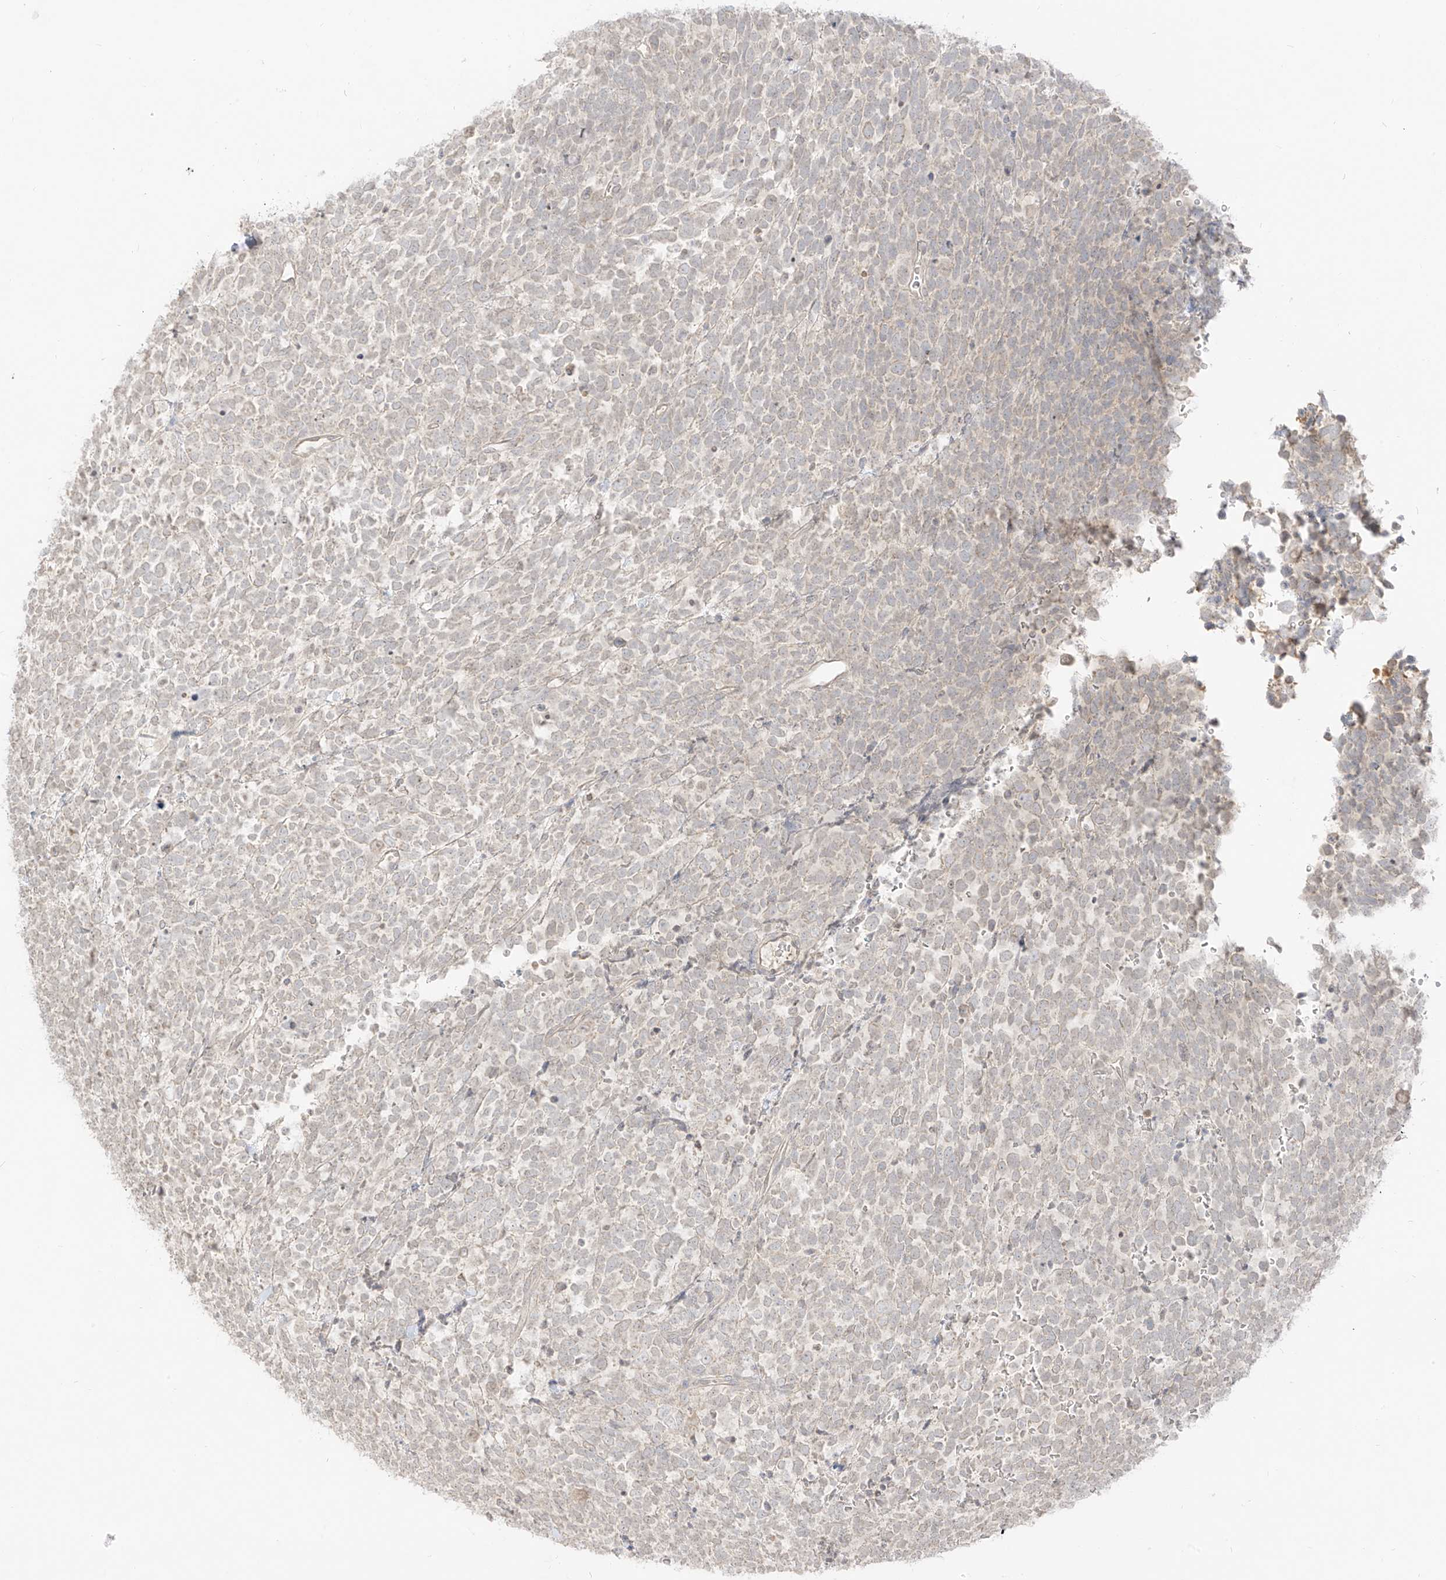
{"staining": {"intensity": "negative", "quantity": "none", "location": "none"}, "tissue": "urothelial cancer", "cell_type": "Tumor cells", "image_type": "cancer", "snomed": [{"axis": "morphology", "description": "Urothelial carcinoma, High grade"}, {"axis": "topography", "description": "Urinary bladder"}], "caption": "Urothelial cancer was stained to show a protein in brown. There is no significant expression in tumor cells.", "gene": "LIPT1", "patient": {"sex": "female", "age": 82}}